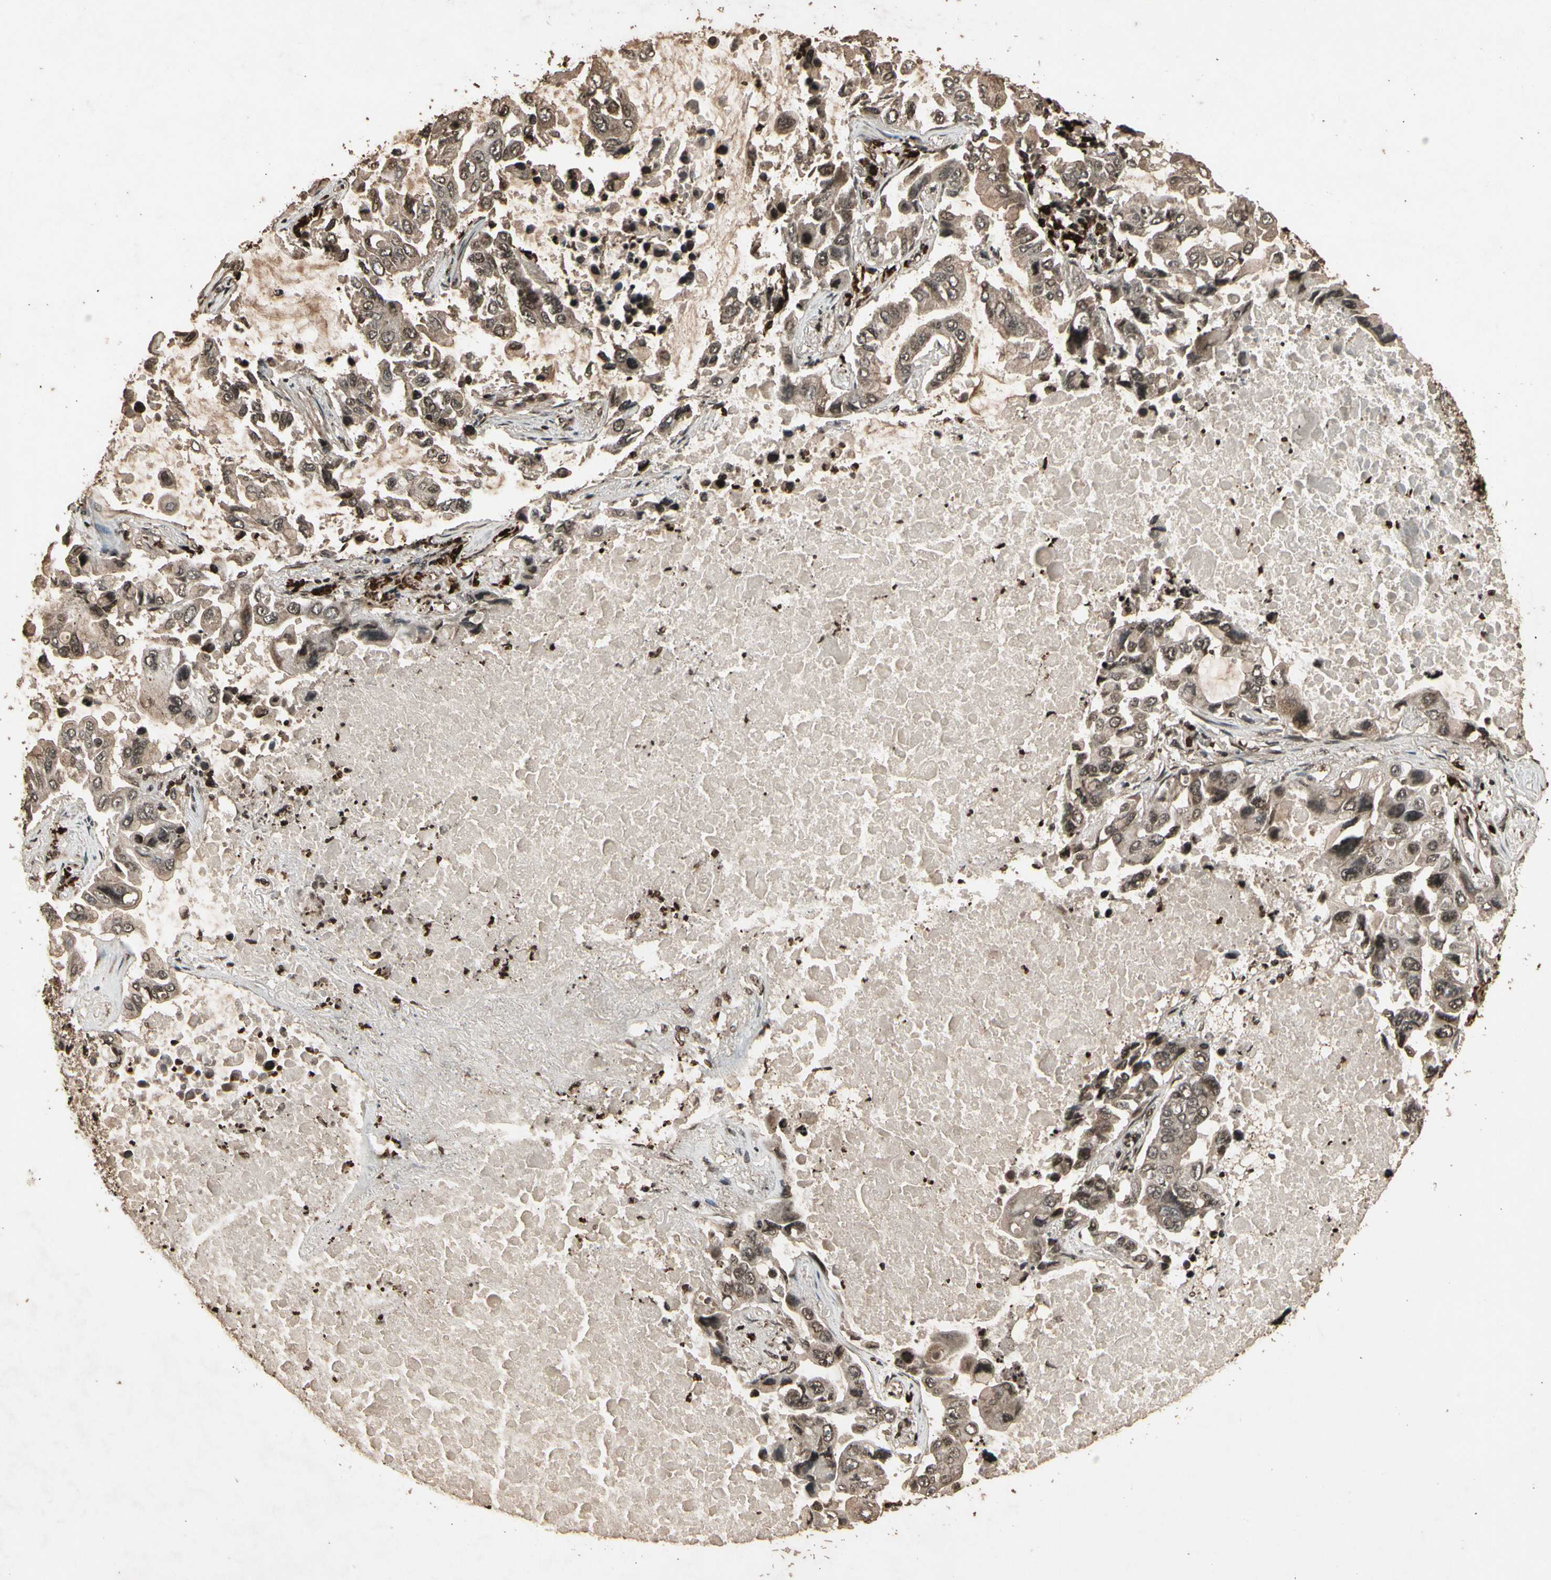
{"staining": {"intensity": "moderate", "quantity": ">75%", "location": "cytoplasmic/membranous"}, "tissue": "lung cancer", "cell_type": "Tumor cells", "image_type": "cancer", "snomed": [{"axis": "morphology", "description": "Adenocarcinoma, NOS"}, {"axis": "topography", "description": "Lung"}], "caption": "Lung adenocarcinoma stained for a protein (brown) displays moderate cytoplasmic/membranous positive expression in approximately >75% of tumor cells.", "gene": "GLRX", "patient": {"sex": "male", "age": 64}}